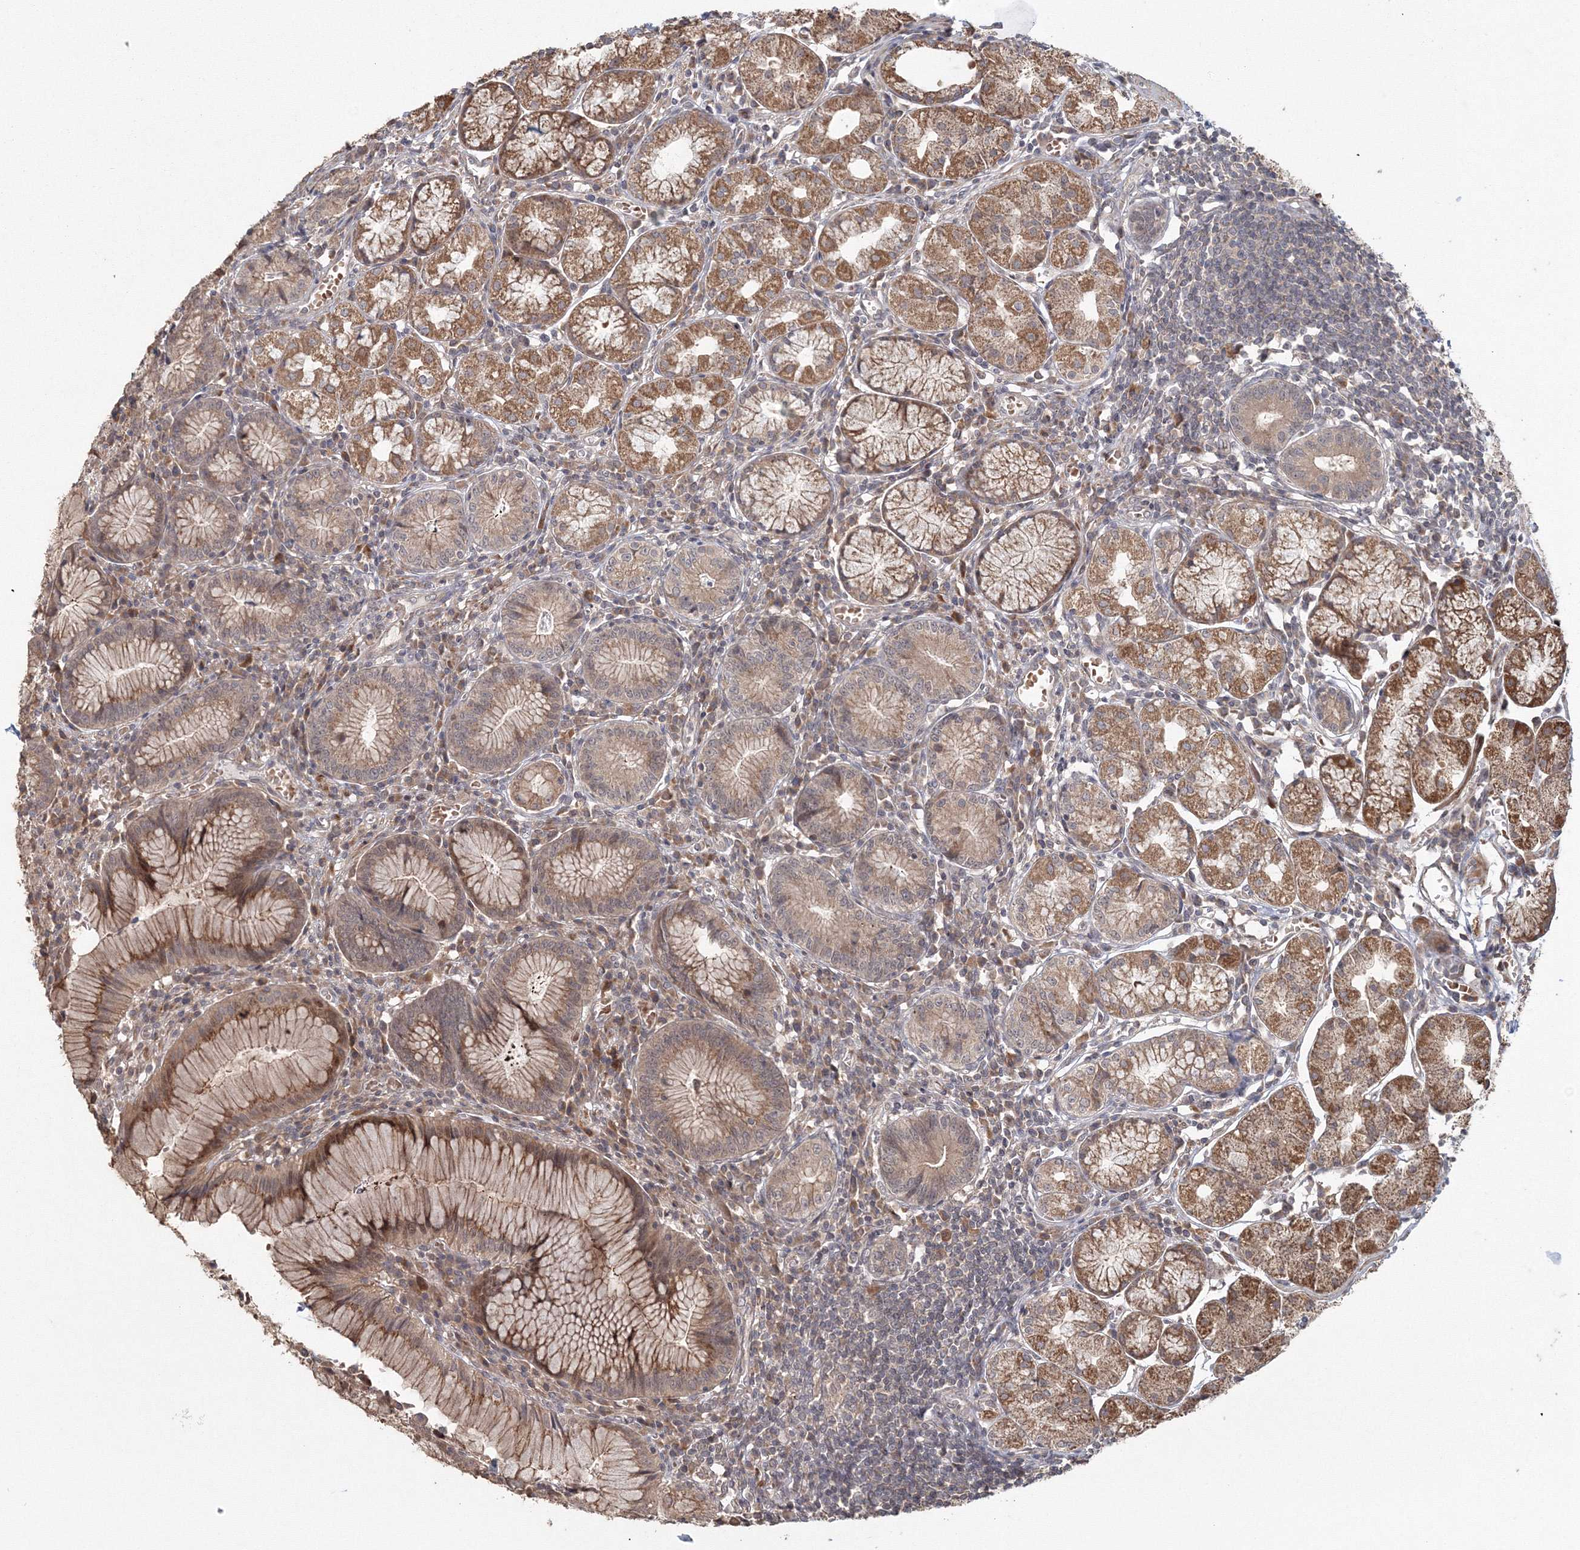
{"staining": {"intensity": "moderate", "quantity": ">75%", "location": "cytoplasmic/membranous"}, "tissue": "stomach", "cell_type": "Glandular cells", "image_type": "normal", "snomed": [{"axis": "morphology", "description": "Normal tissue, NOS"}, {"axis": "topography", "description": "Stomach"}], "caption": "This micrograph demonstrates immunohistochemistry staining of benign stomach, with medium moderate cytoplasmic/membranous positivity in about >75% of glandular cells.", "gene": "TACC2", "patient": {"sex": "male", "age": 55}}